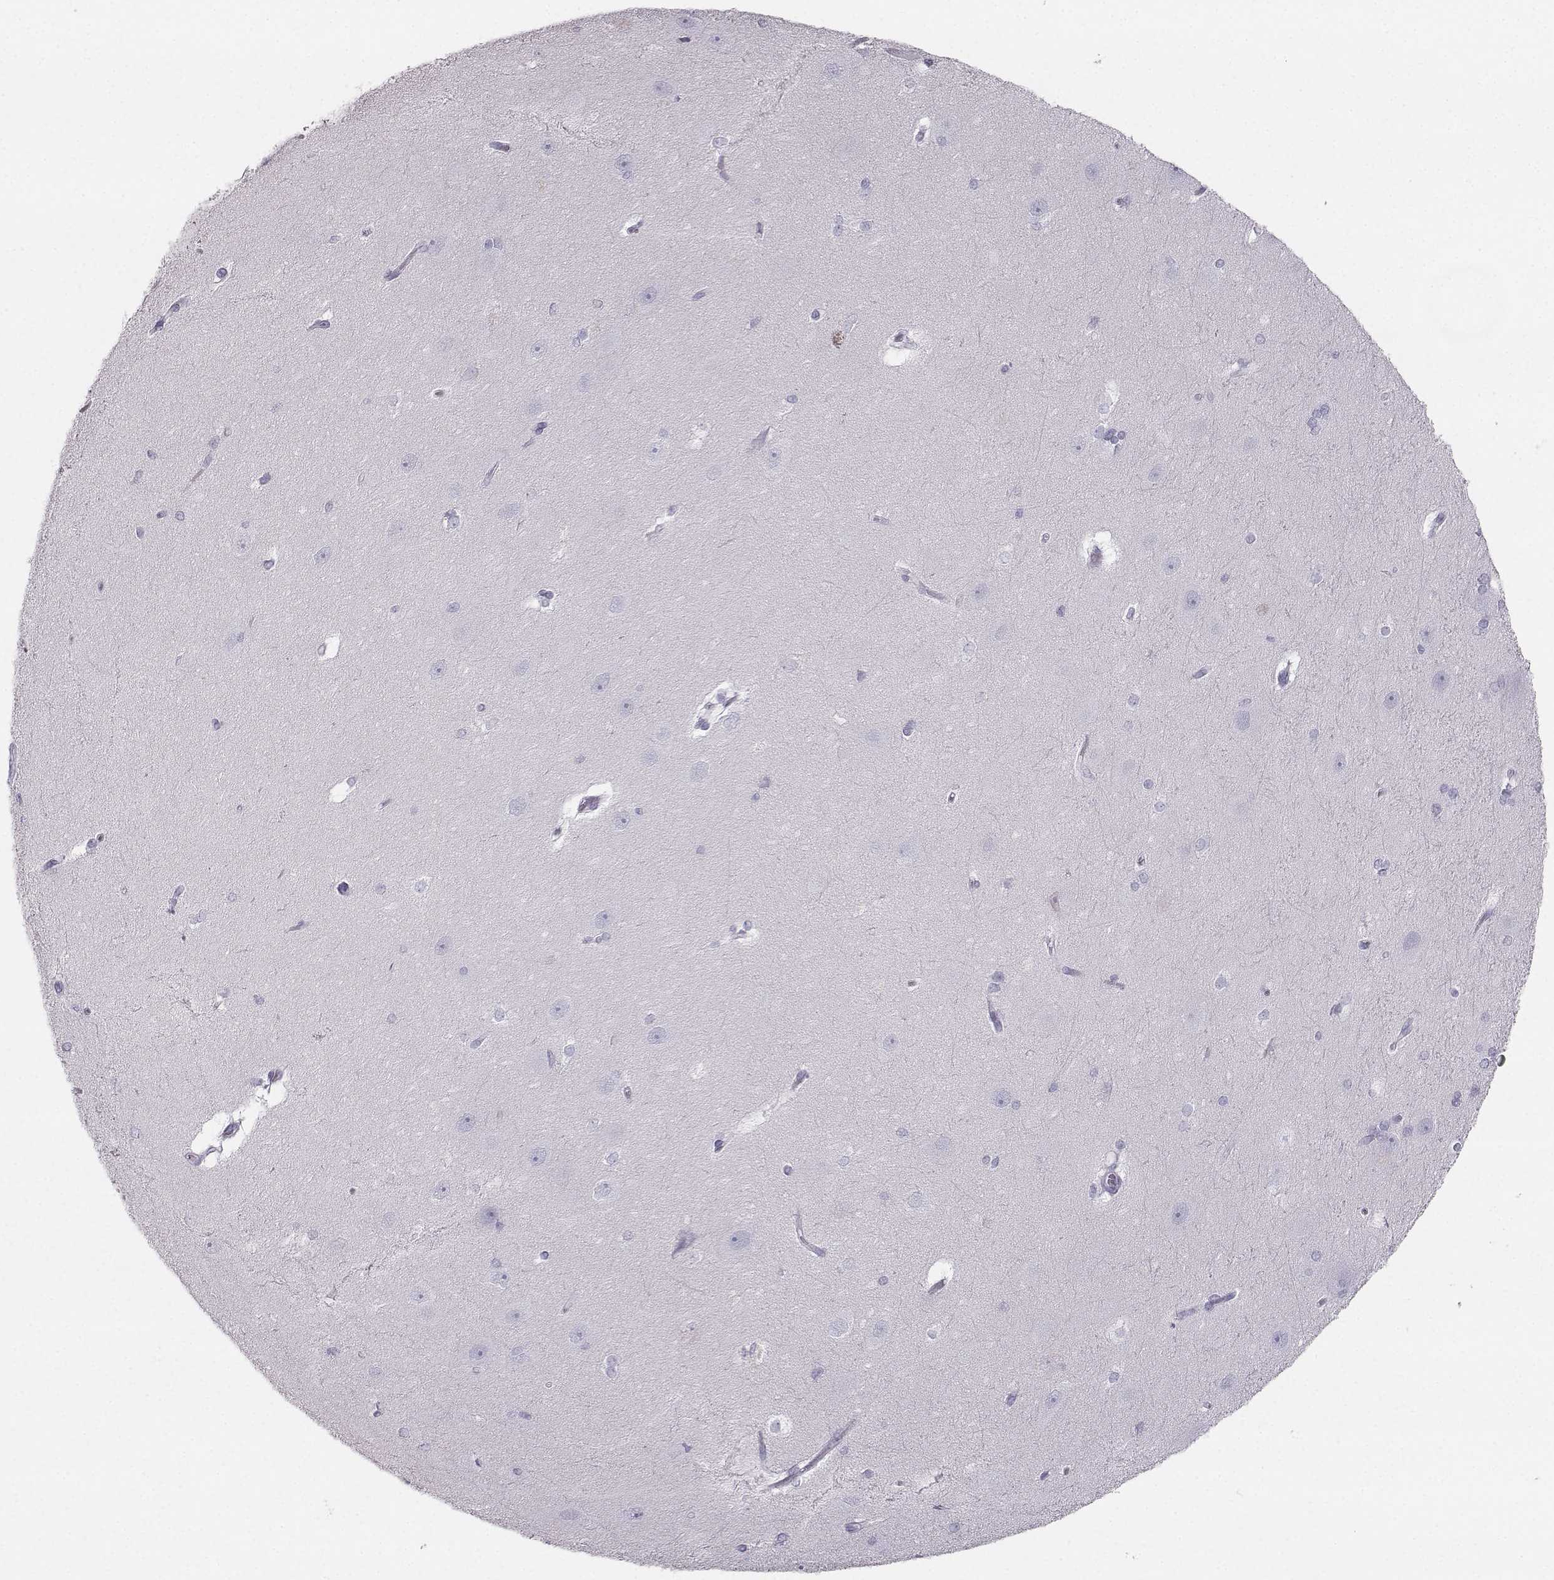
{"staining": {"intensity": "negative", "quantity": "none", "location": "none"}, "tissue": "hippocampus", "cell_type": "Glial cells", "image_type": "normal", "snomed": [{"axis": "morphology", "description": "Normal tissue, NOS"}, {"axis": "topography", "description": "Cerebral cortex"}, {"axis": "topography", "description": "Hippocampus"}], "caption": "The IHC image has no significant staining in glial cells of hippocampus. (DAB (3,3'-diaminobenzidine) immunohistochemistry, high magnification).", "gene": "CASR", "patient": {"sex": "female", "age": 19}}